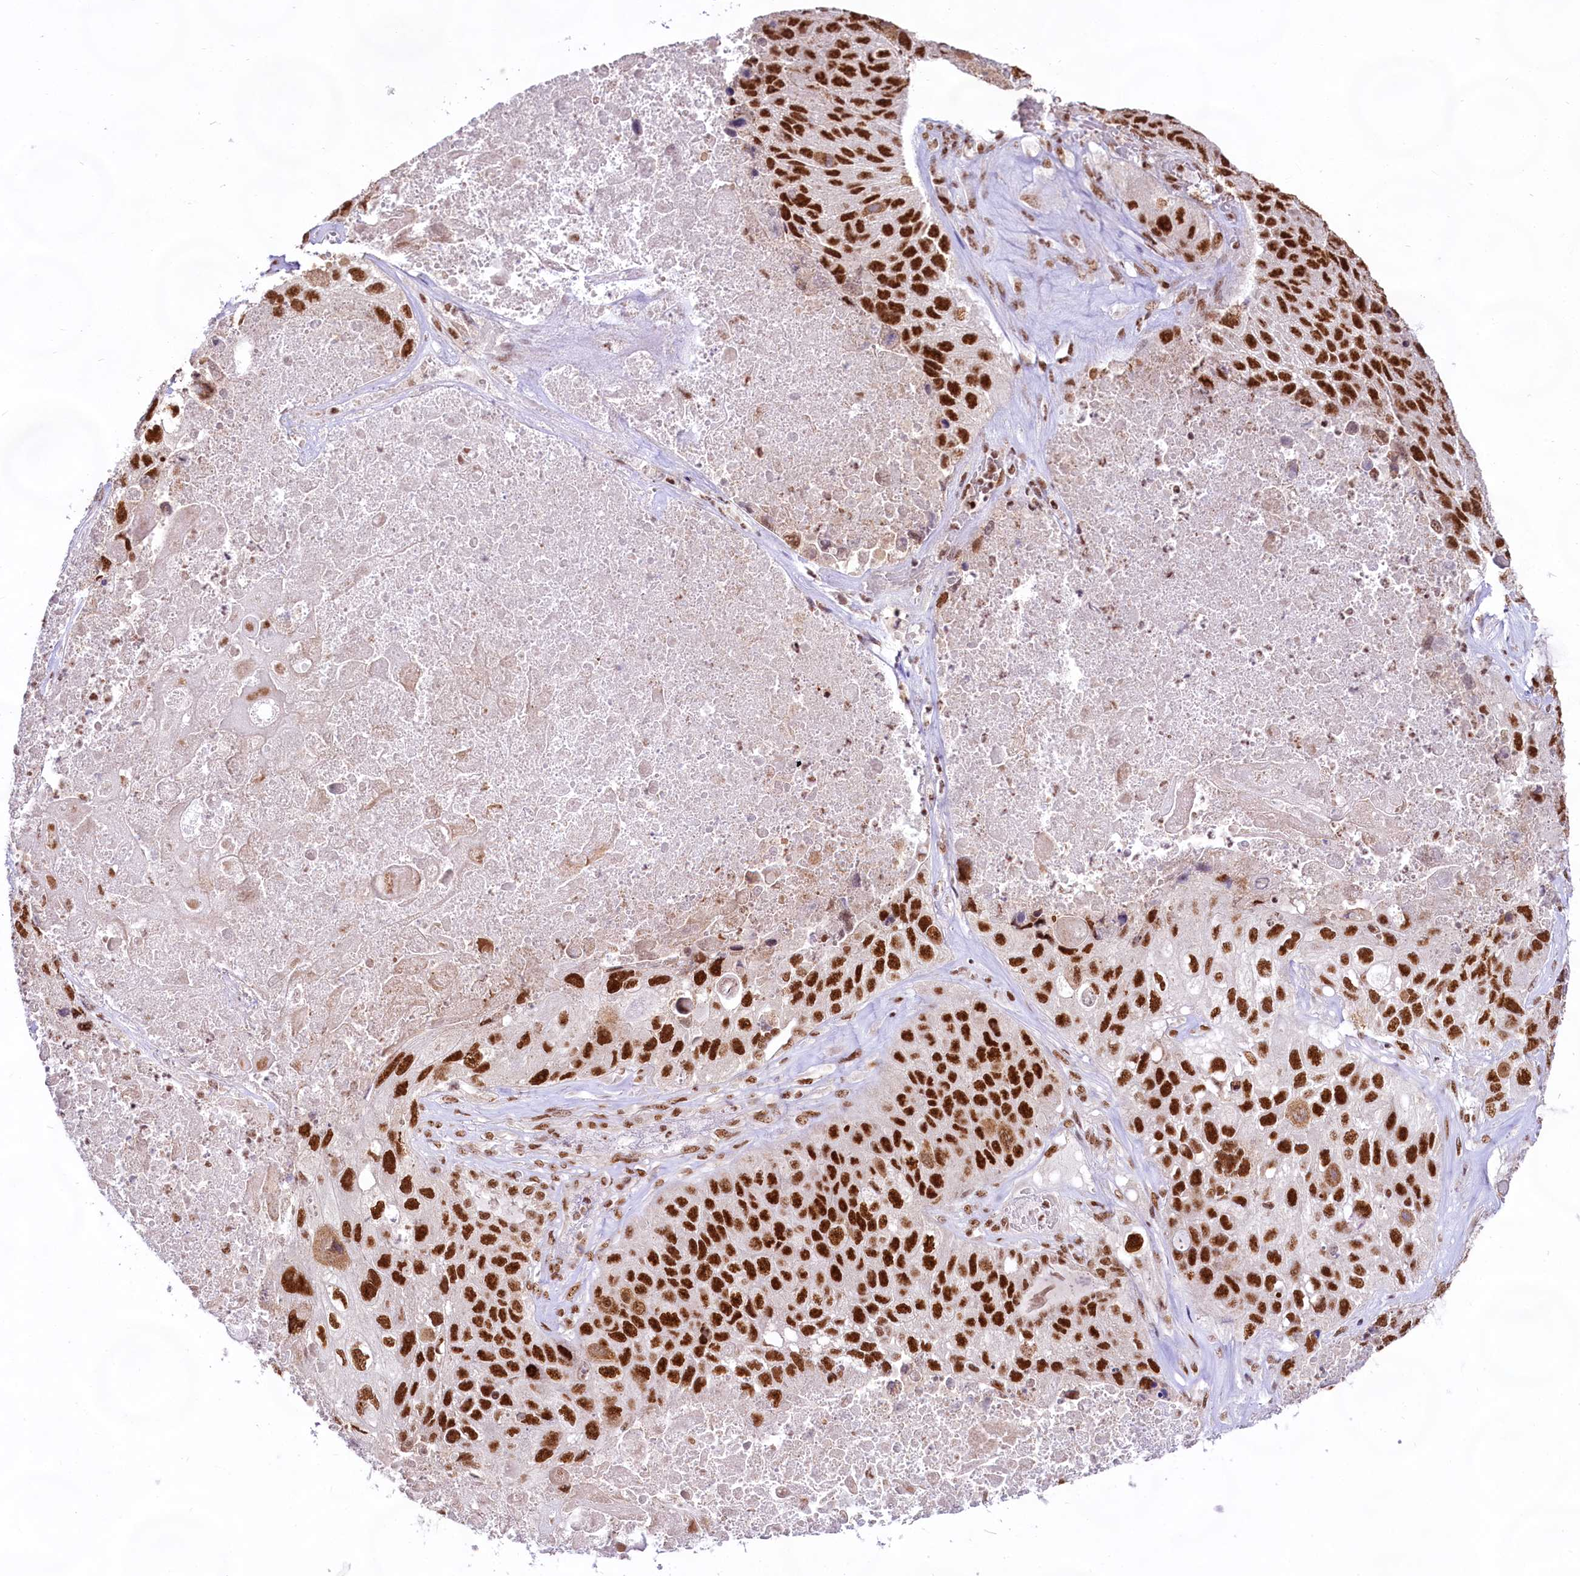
{"staining": {"intensity": "strong", "quantity": ">75%", "location": "nuclear"}, "tissue": "lung cancer", "cell_type": "Tumor cells", "image_type": "cancer", "snomed": [{"axis": "morphology", "description": "Squamous cell carcinoma, NOS"}, {"axis": "topography", "description": "Lung"}], "caption": "Lung cancer (squamous cell carcinoma) stained with IHC reveals strong nuclear positivity in approximately >75% of tumor cells.", "gene": "HIRA", "patient": {"sex": "male", "age": 61}}